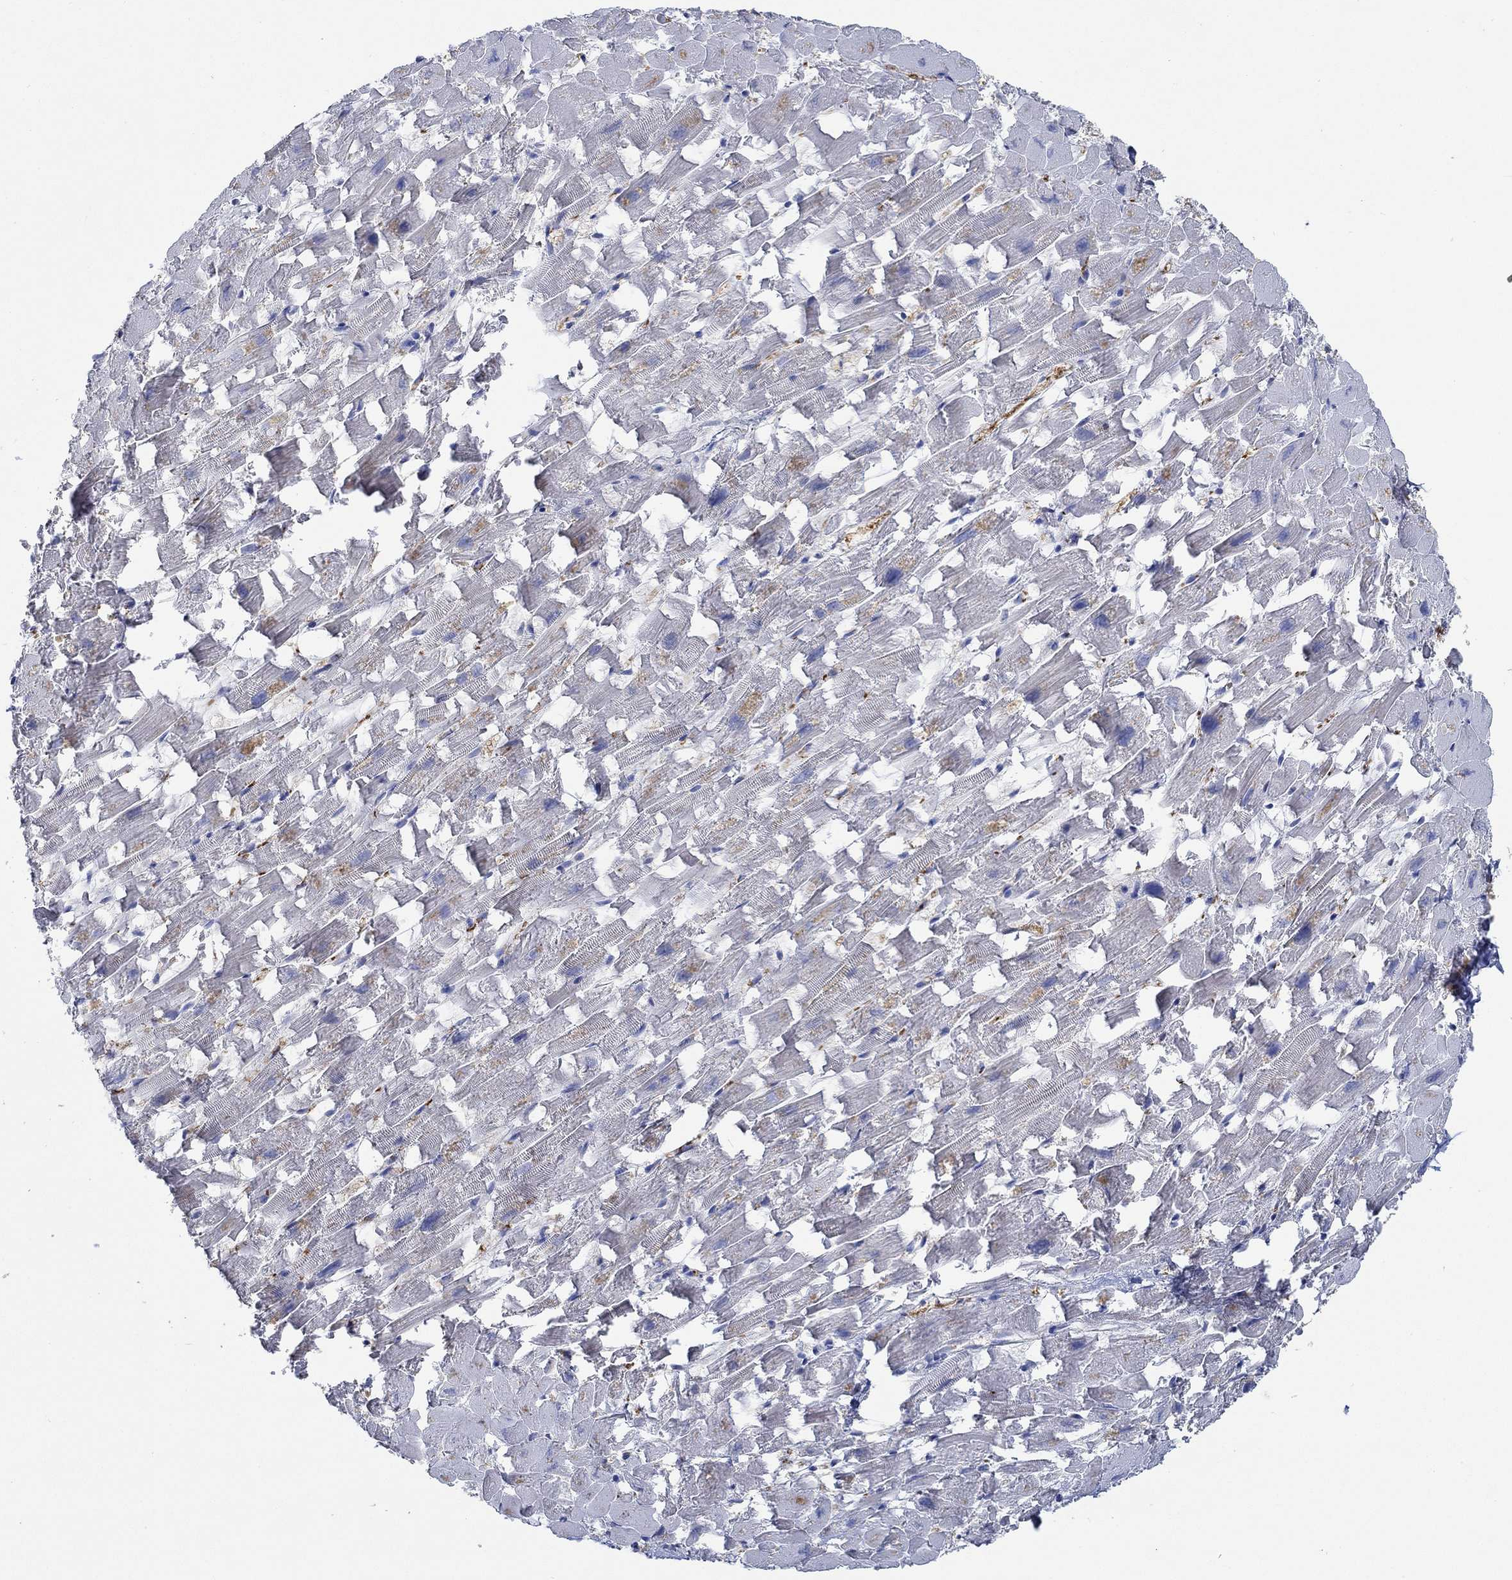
{"staining": {"intensity": "negative", "quantity": "none", "location": "none"}, "tissue": "heart muscle", "cell_type": "Cardiomyocytes", "image_type": "normal", "snomed": [{"axis": "morphology", "description": "Normal tissue, NOS"}, {"axis": "topography", "description": "Heart"}], "caption": "DAB (3,3'-diaminobenzidine) immunohistochemical staining of benign human heart muscle demonstrates no significant expression in cardiomyocytes.", "gene": "MPP1", "patient": {"sex": "female", "age": 64}}